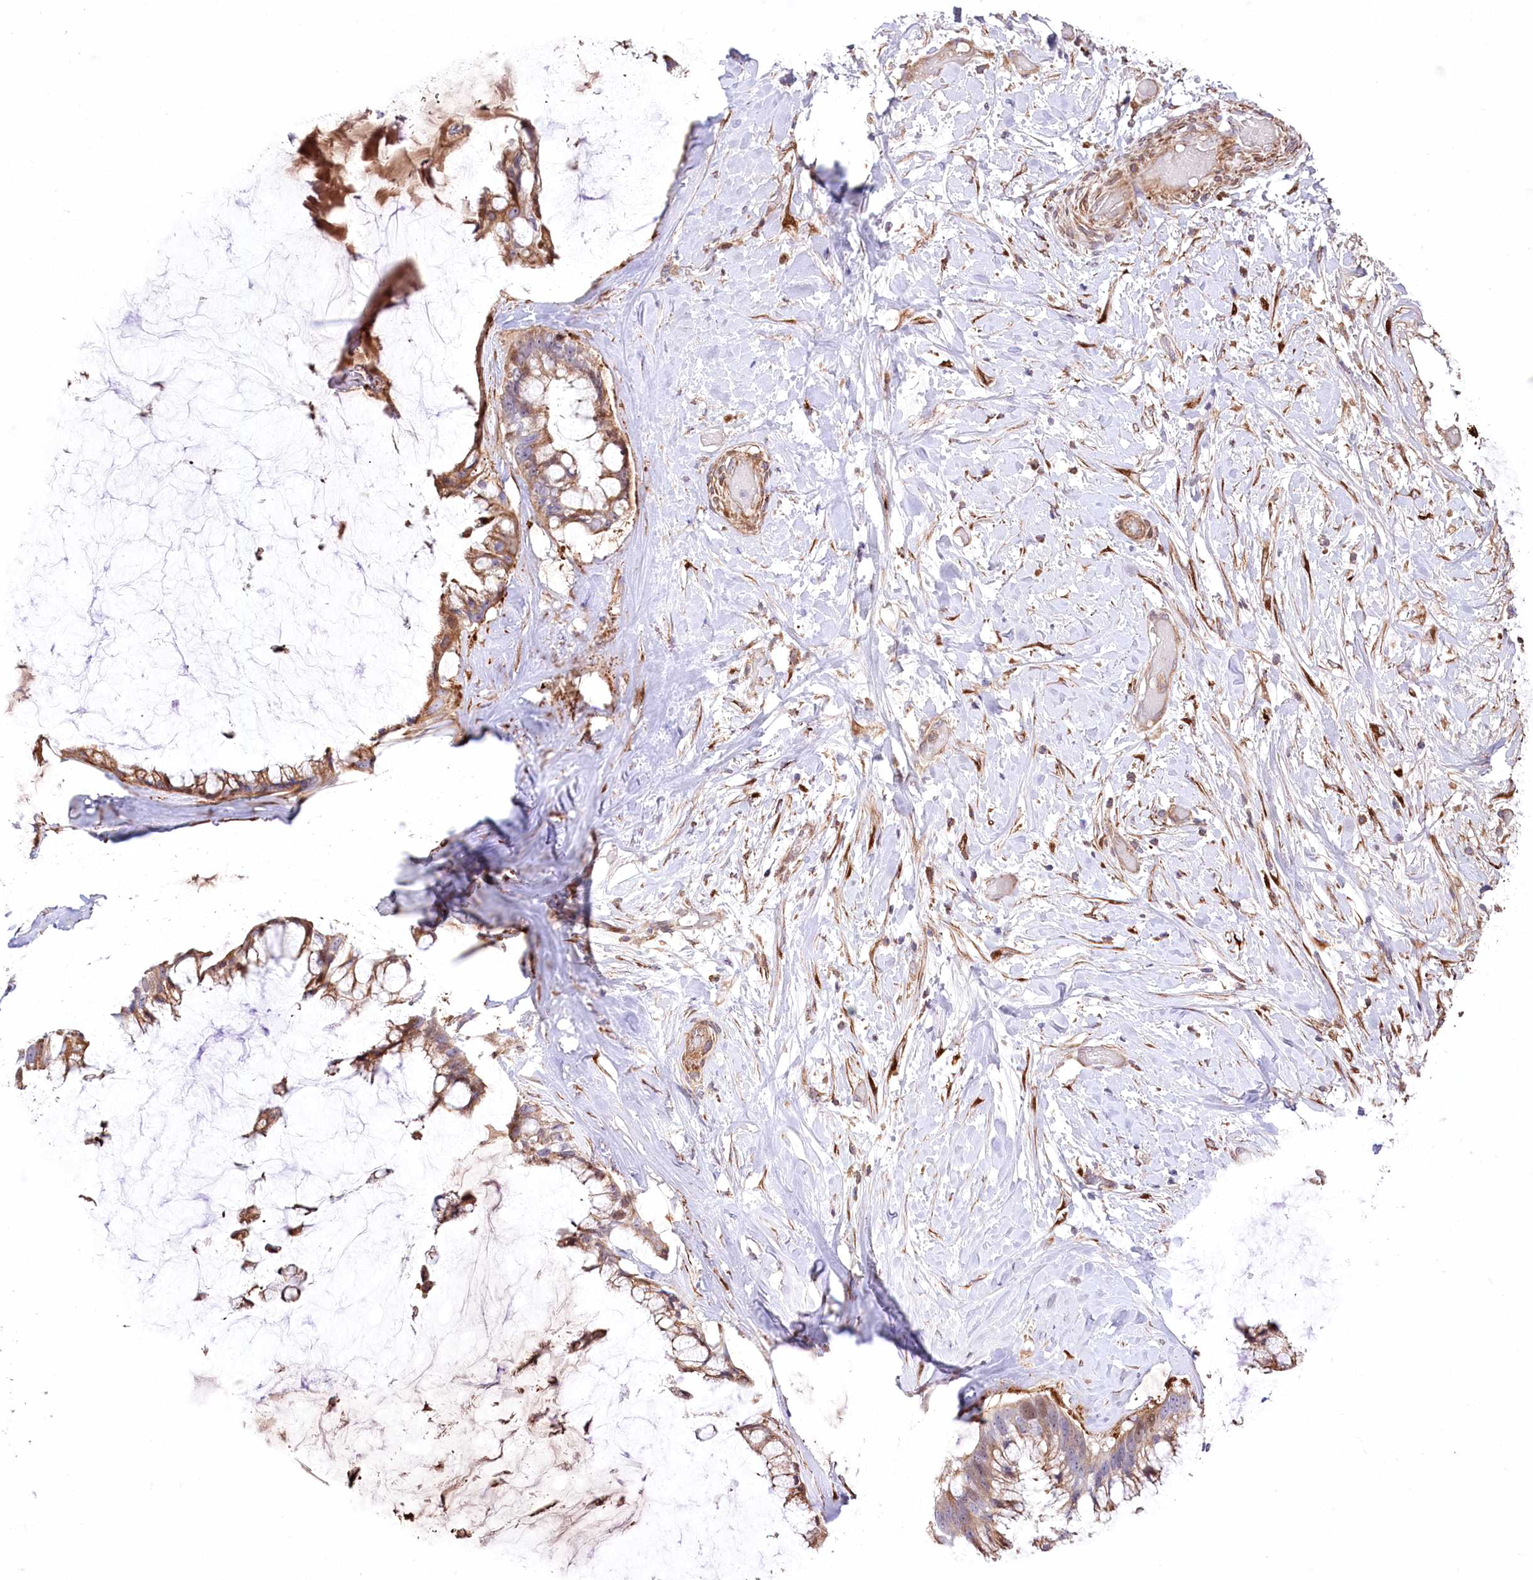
{"staining": {"intensity": "moderate", "quantity": "25%-75%", "location": "cytoplasmic/membranous"}, "tissue": "ovarian cancer", "cell_type": "Tumor cells", "image_type": "cancer", "snomed": [{"axis": "morphology", "description": "Cystadenocarcinoma, mucinous, NOS"}, {"axis": "topography", "description": "Ovary"}], "caption": "Moderate cytoplasmic/membranous expression for a protein is identified in approximately 25%-75% of tumor cells of ovarian cancer using immunohistochemistry (IHC).", "gene": "RNF24", "patient": {"sex": "female", "age": 39}}